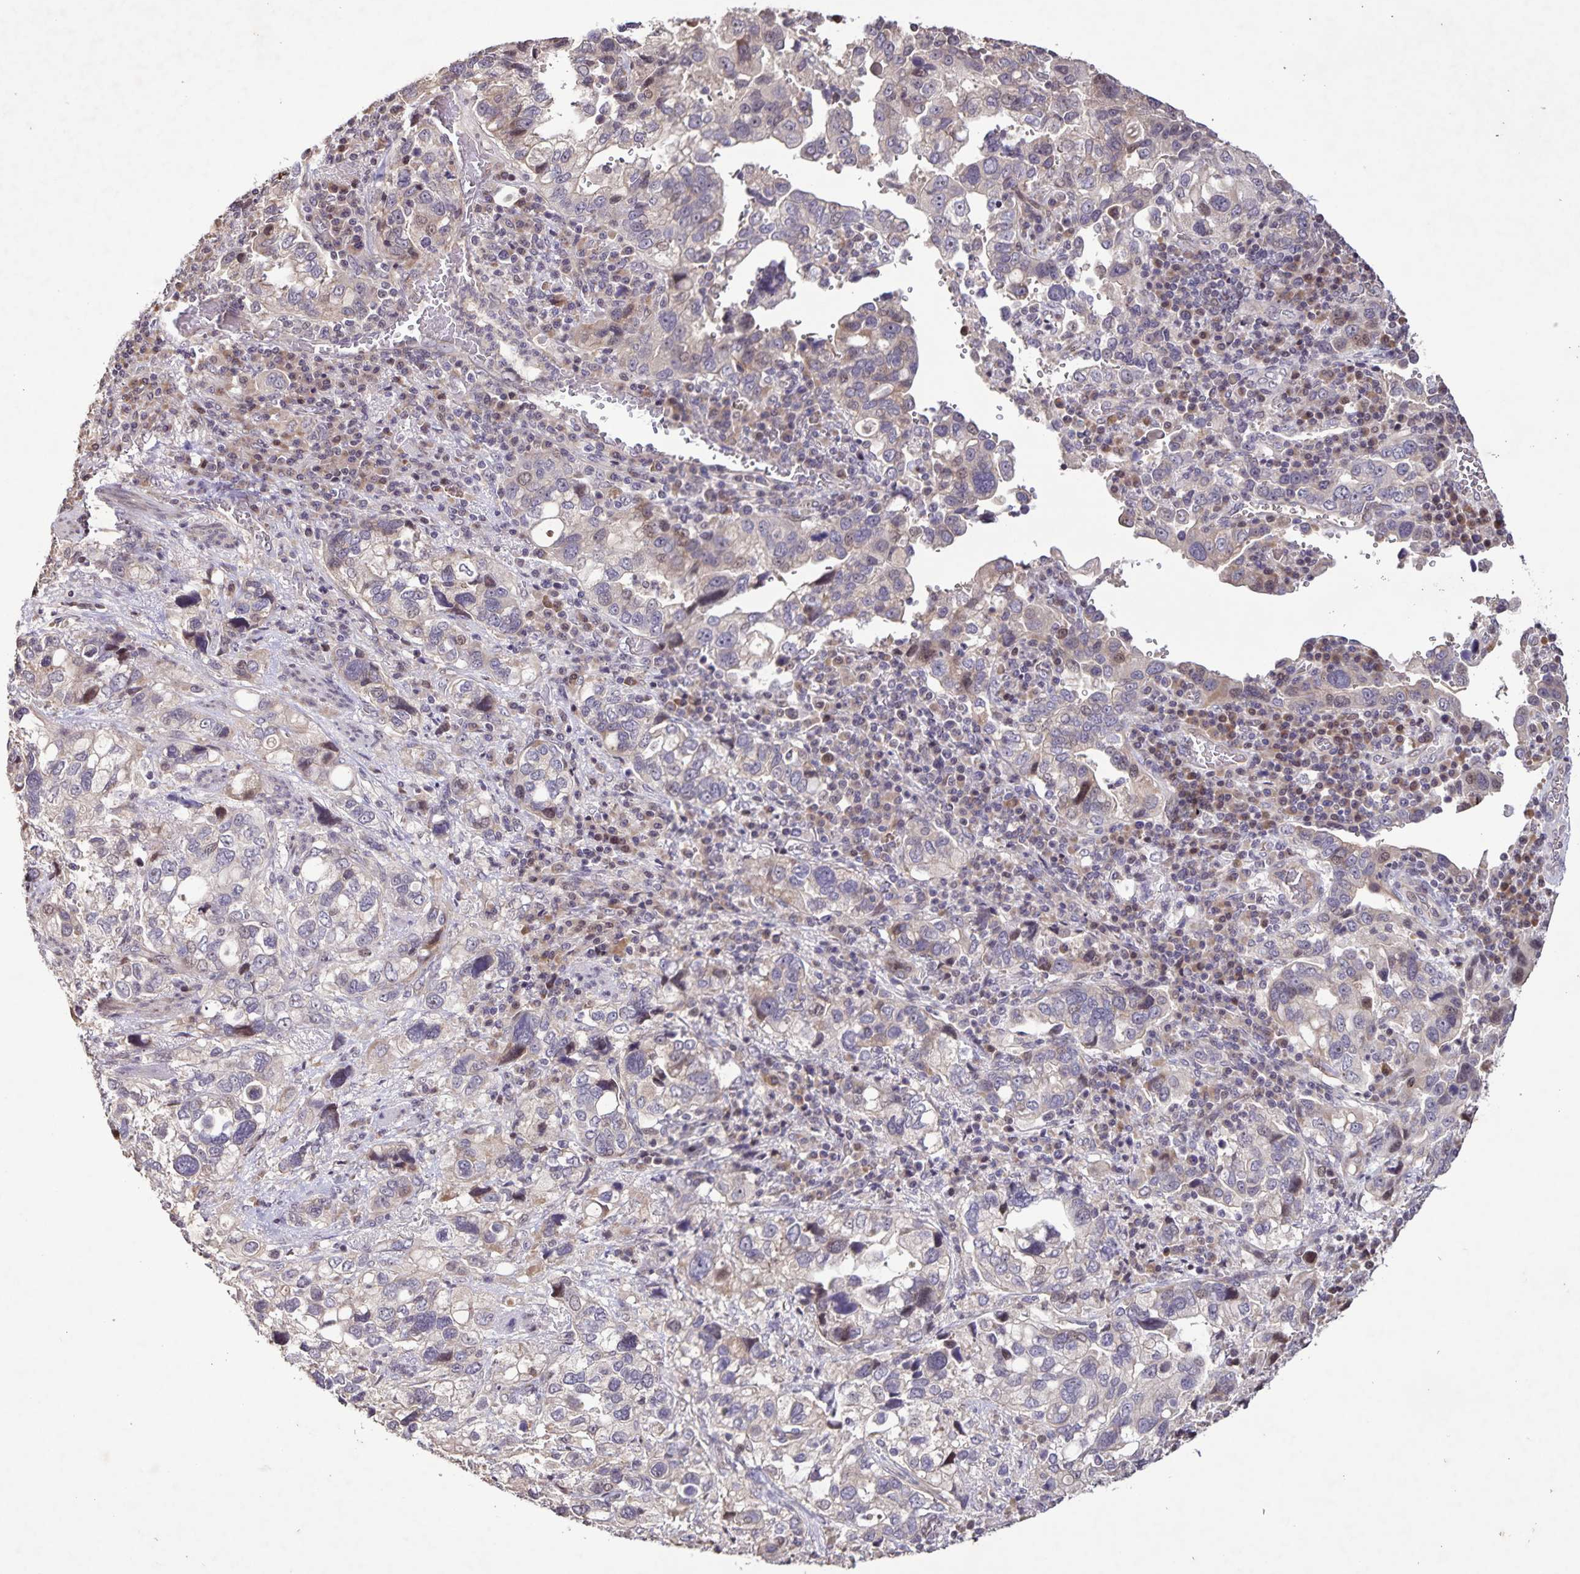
{"staining": {"intensity": "weak", "quantity": "25%-75%", "location": "cytoplasmic/membranous,nuclear"}, "tissue": "stomach cancer", "cell_type": "Tumor cells", "image_type": "cancer", "snomed": [{"axis": "morphology", "description": "Adenocarcinoma, NOS"}, {"axis": "topography", "description": "Stomach, upper"}], "caption": "Stomach cancer stained with a protein marker exhibits weak staining in tumor cells.", "gene": "GDF2", "patient": {"sex": "female", "age": 81}}